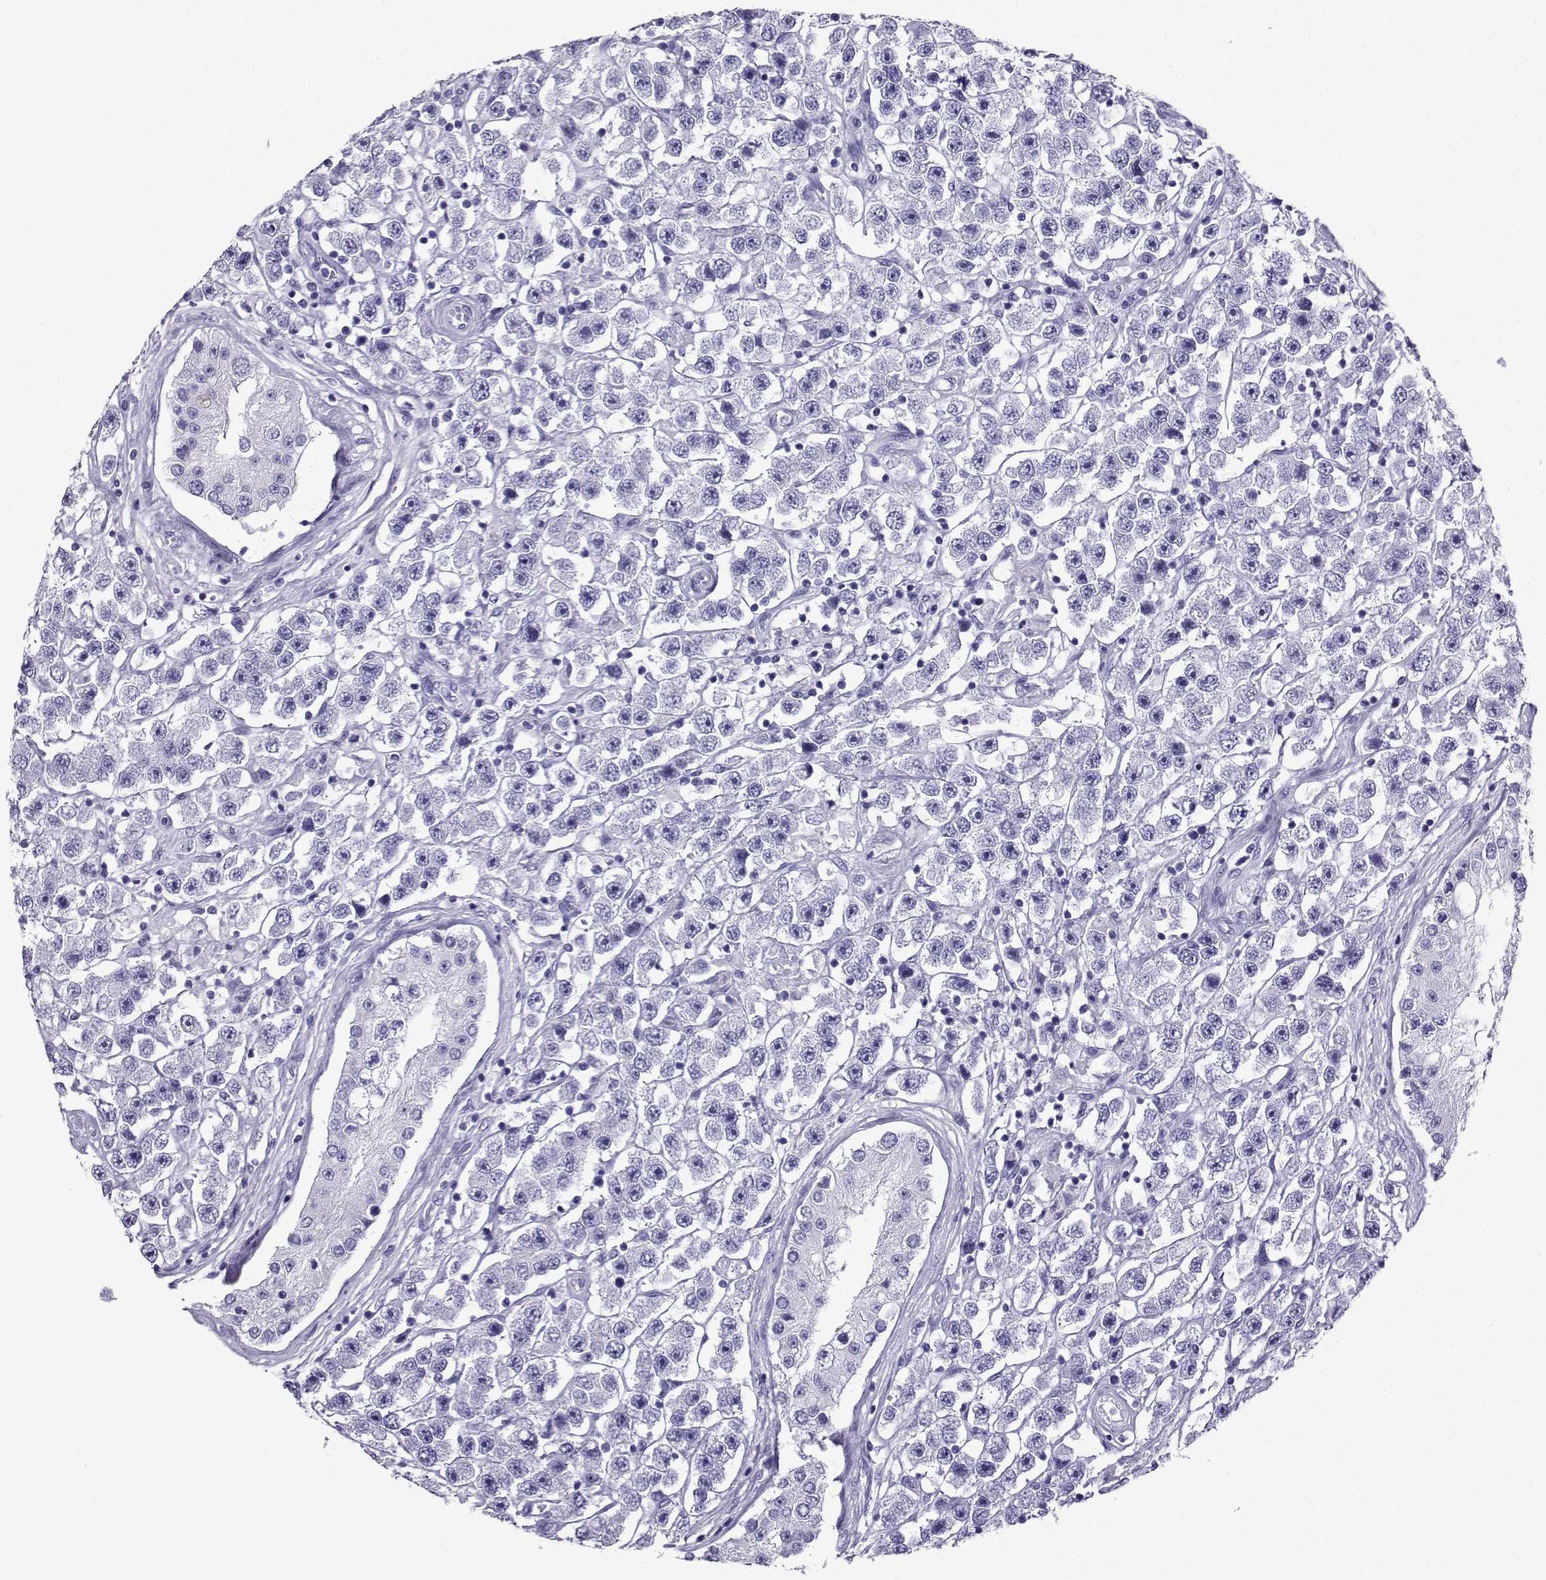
{"staining": {"intensity": "negative", "quantity": "none", "location": "none"}, "tissue": "testis cancer", "cell_type": "Tumor cells", "image_type": "cancer", "snomed": [{"axis": "morphology", "description": "Seminoma, NOS"}, {"axis": "topography", "description": "Testis"}], "caption": "Tumor cells show no significant protein positivity in testis cancer.", "gene": "CD109", "patient": {"sex": "male", "age": 45}}